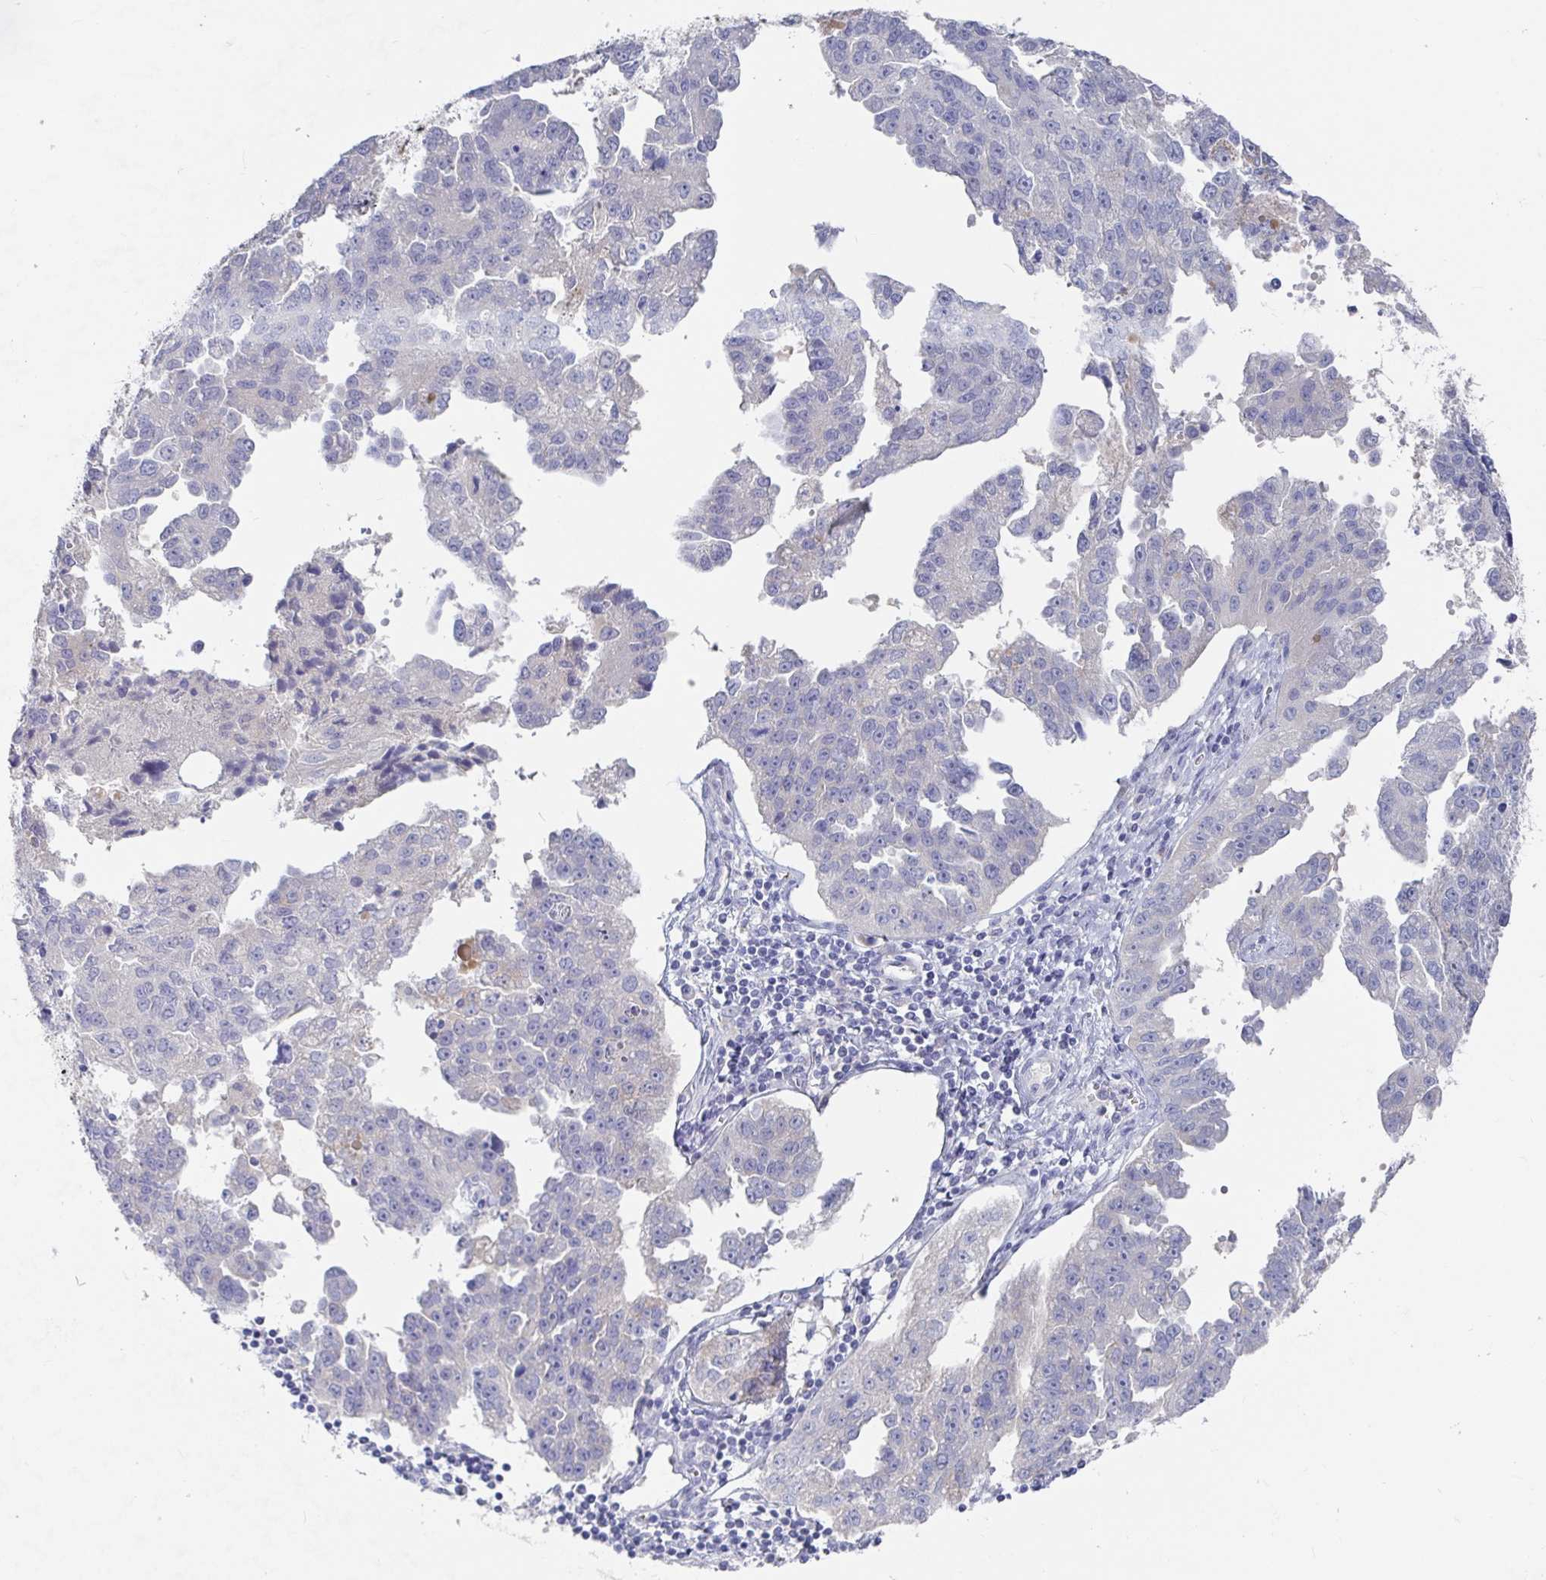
{"staining": {"intensity": "negative", "quantity": "none", "location": "none"}, "tissue": "ovarian cancer", "cell_type": "Tumor cells", "image_type": "cancer", "snomed": [{"axis": "morphology", "description": "Cystadenocarcinoma, serous, NOS"}, {"axis": "topography", "description": "Ovary"}], "caption": "Ovarian cancer stained for a protein using immunohistochemistry (IHC) exhibits no positivity tumor cells.", "gene": "GPR148", "patient": {"sex": "female", "age": 75}}